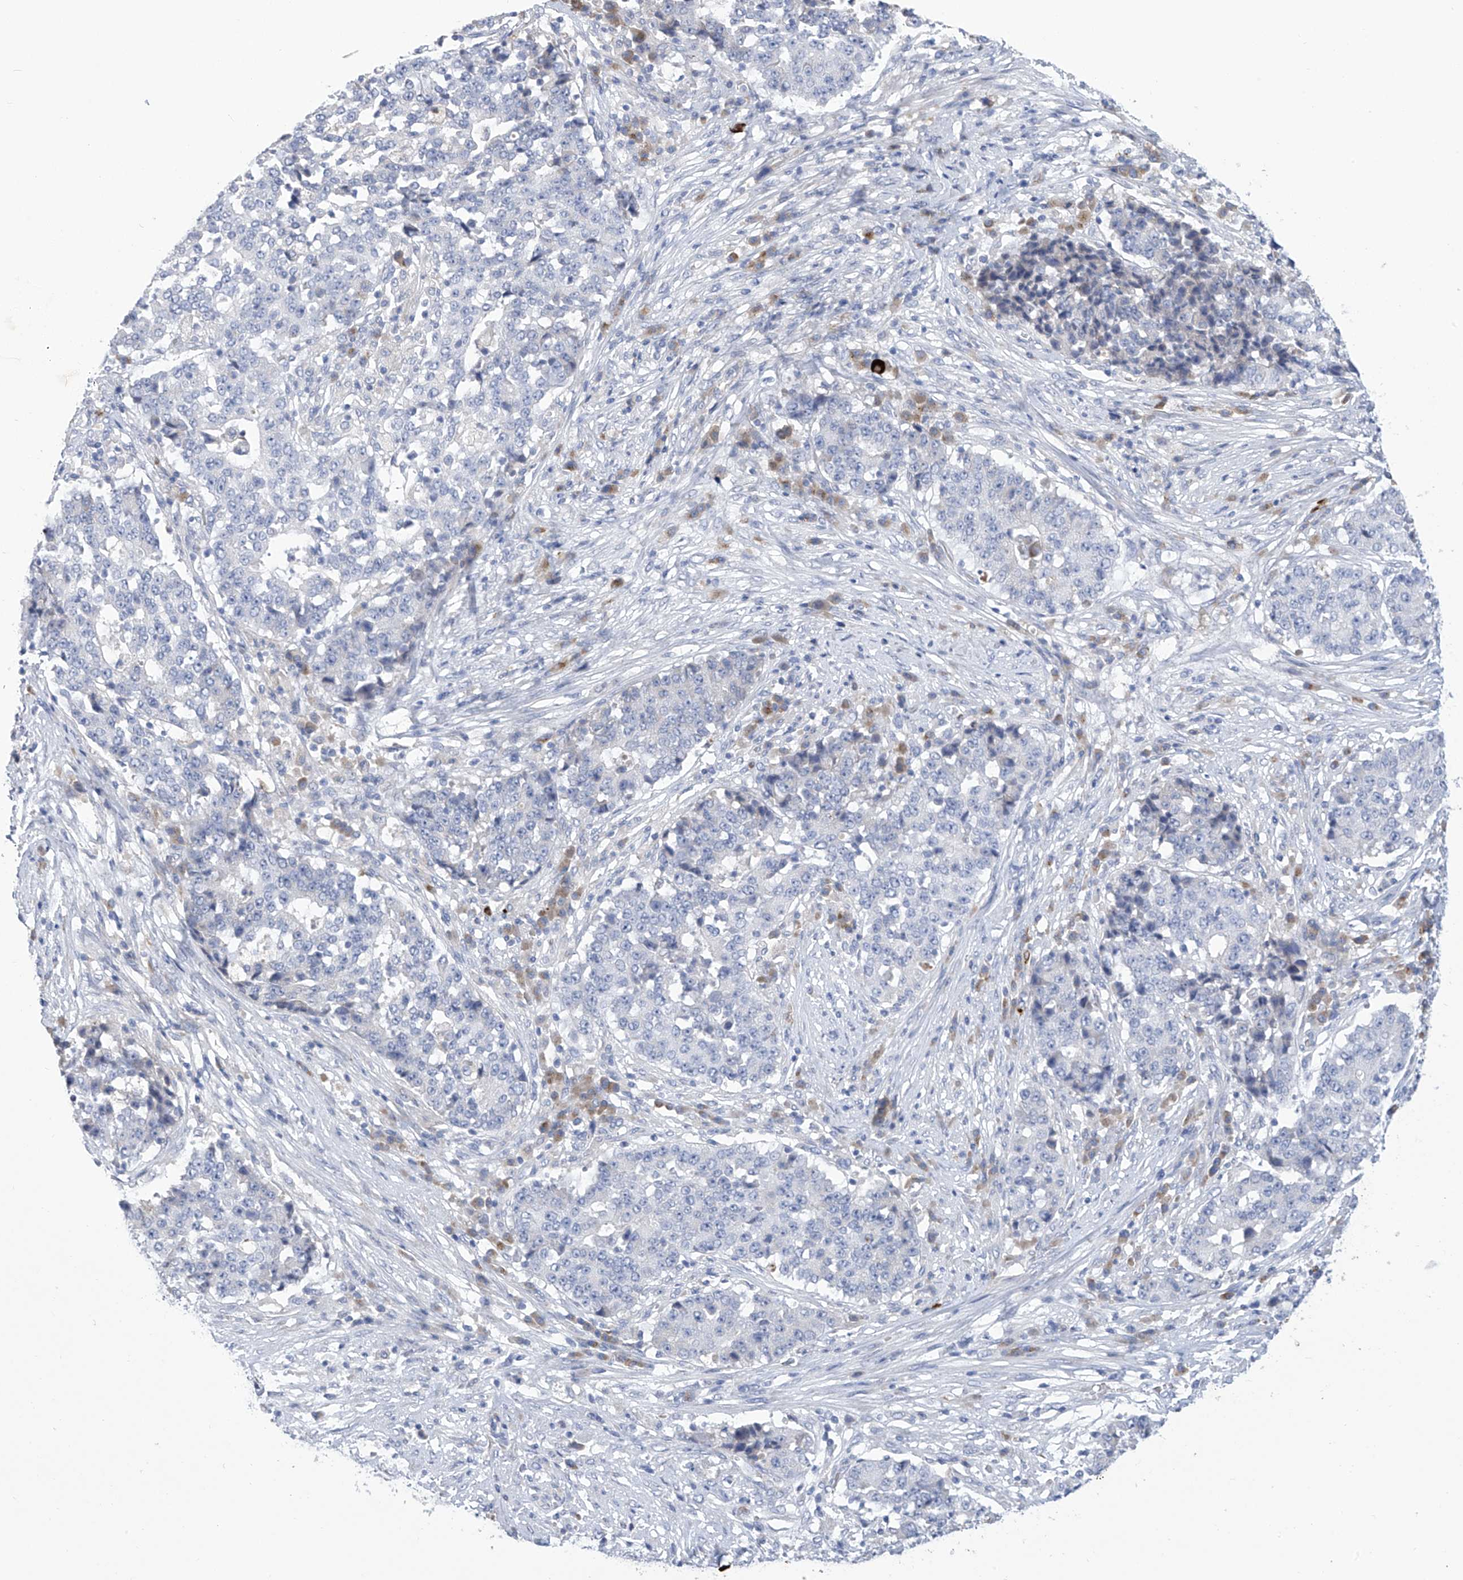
{"staining": {"intensity": "negative", "quantity": "none", "location": "none"}, "tissue": "stomach cancer", "cell_type": "Tumor cells", "image_type": "cancer", "snomed": [{"axis": "morphology", "description": "Adenocarcinoma, NOS"}, {"axis": "topography", "description": "Stomach"}], "caption": "The micrograph exhibits no staining of tumor cells in adenocarcinoma (stomach).", "gene": "SLCO4A1", "patient": {"sex": "male", "age": 59}}